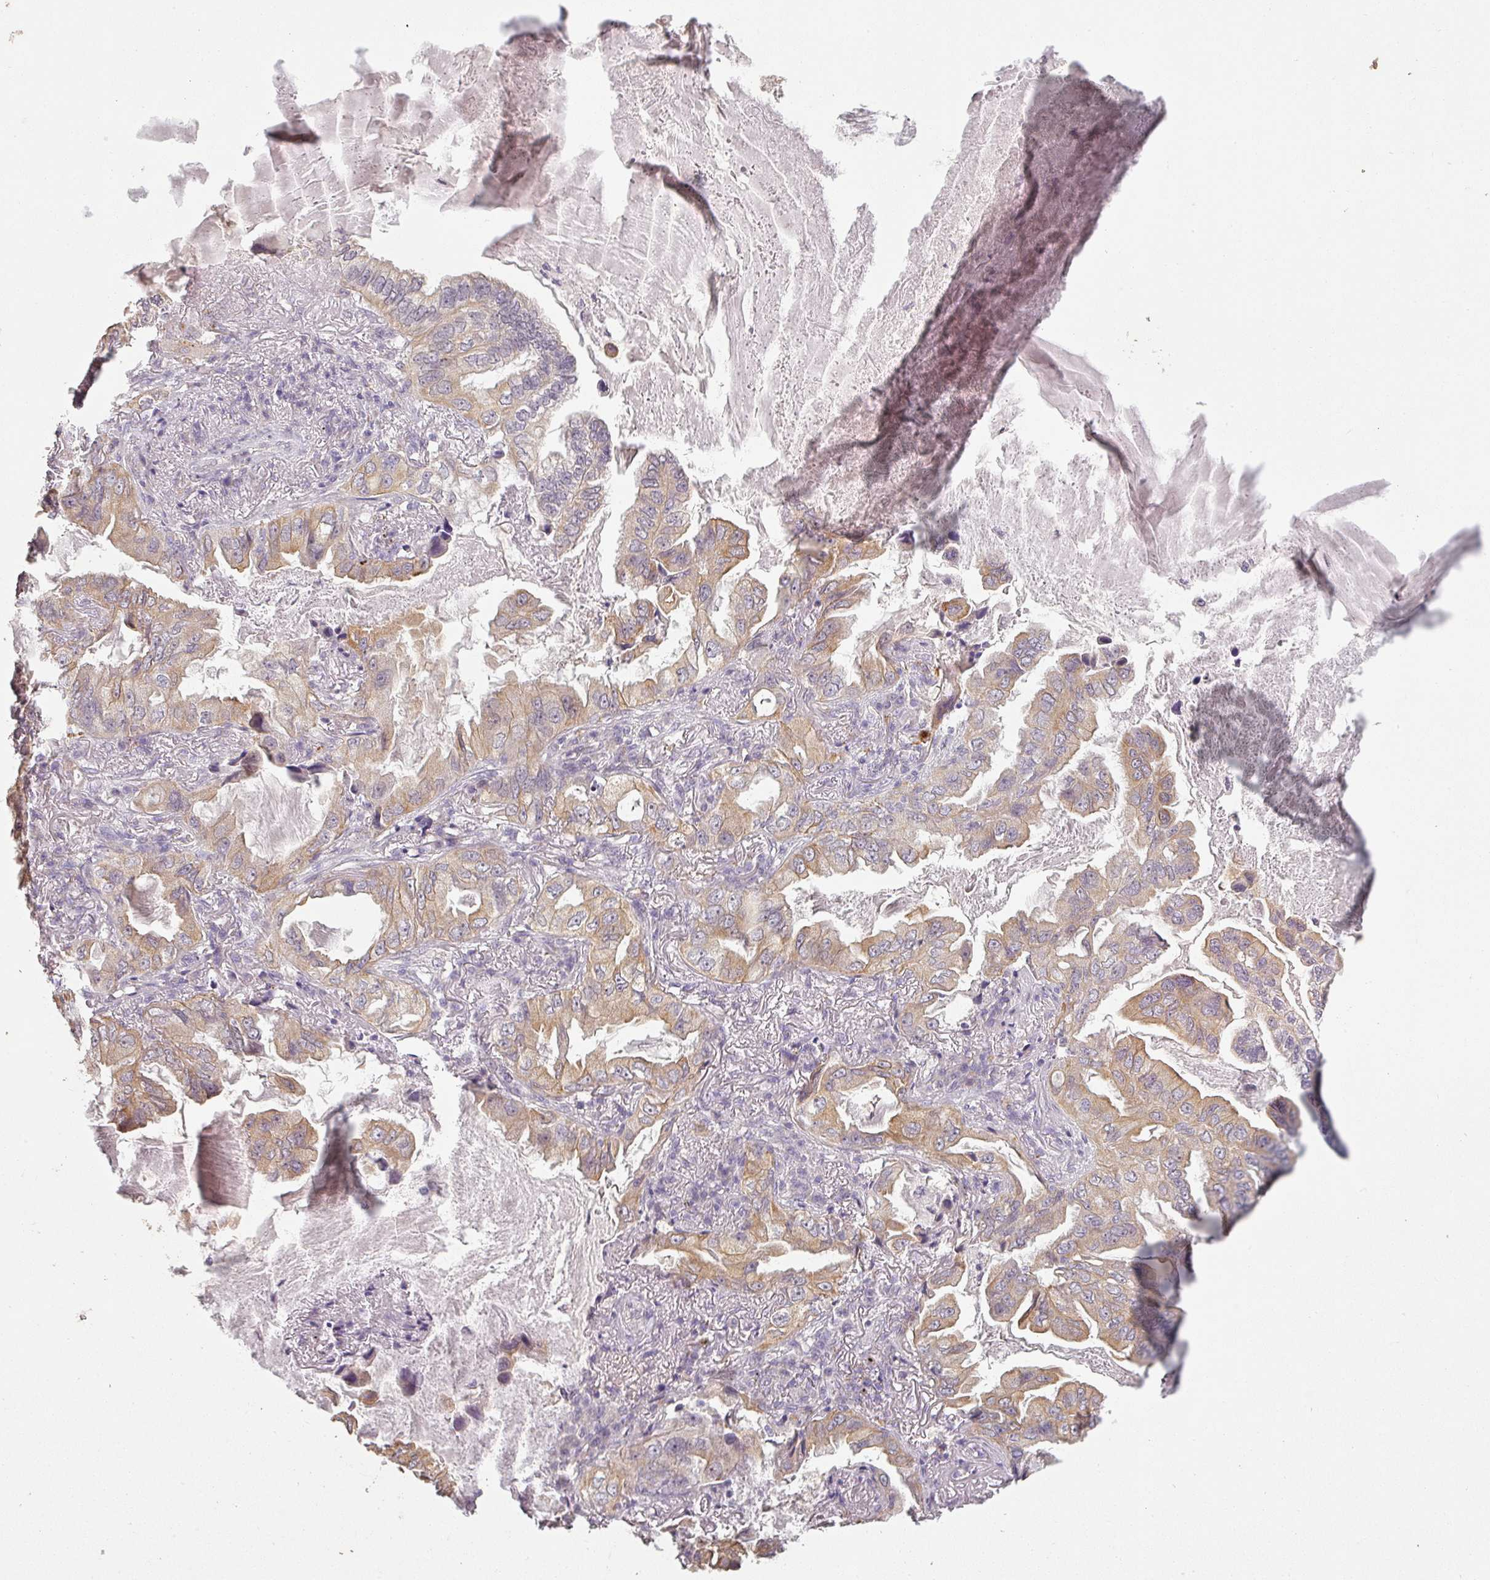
{"staining": {"intensity": "moderate", "quantity": ">75%", "location": "cytoplasmic/membranous"}, "tissue": "lung cancer", "cell_type": "Tumor cells", "image_type": "cancer", "snomed": [{"axis": "morphology", "description": "Adenocarcinoma, NOS"}, {"axis": "topography", "description": "Lung"}], "caption": "A medium amount of moderate cytoplasmic/membranous positivity is seen in about >75% of tumor cells in adenocarcinoma (lung) tissue.", "gene": "LYPLA1", "patient": {"sex": "female", "age": 69}}